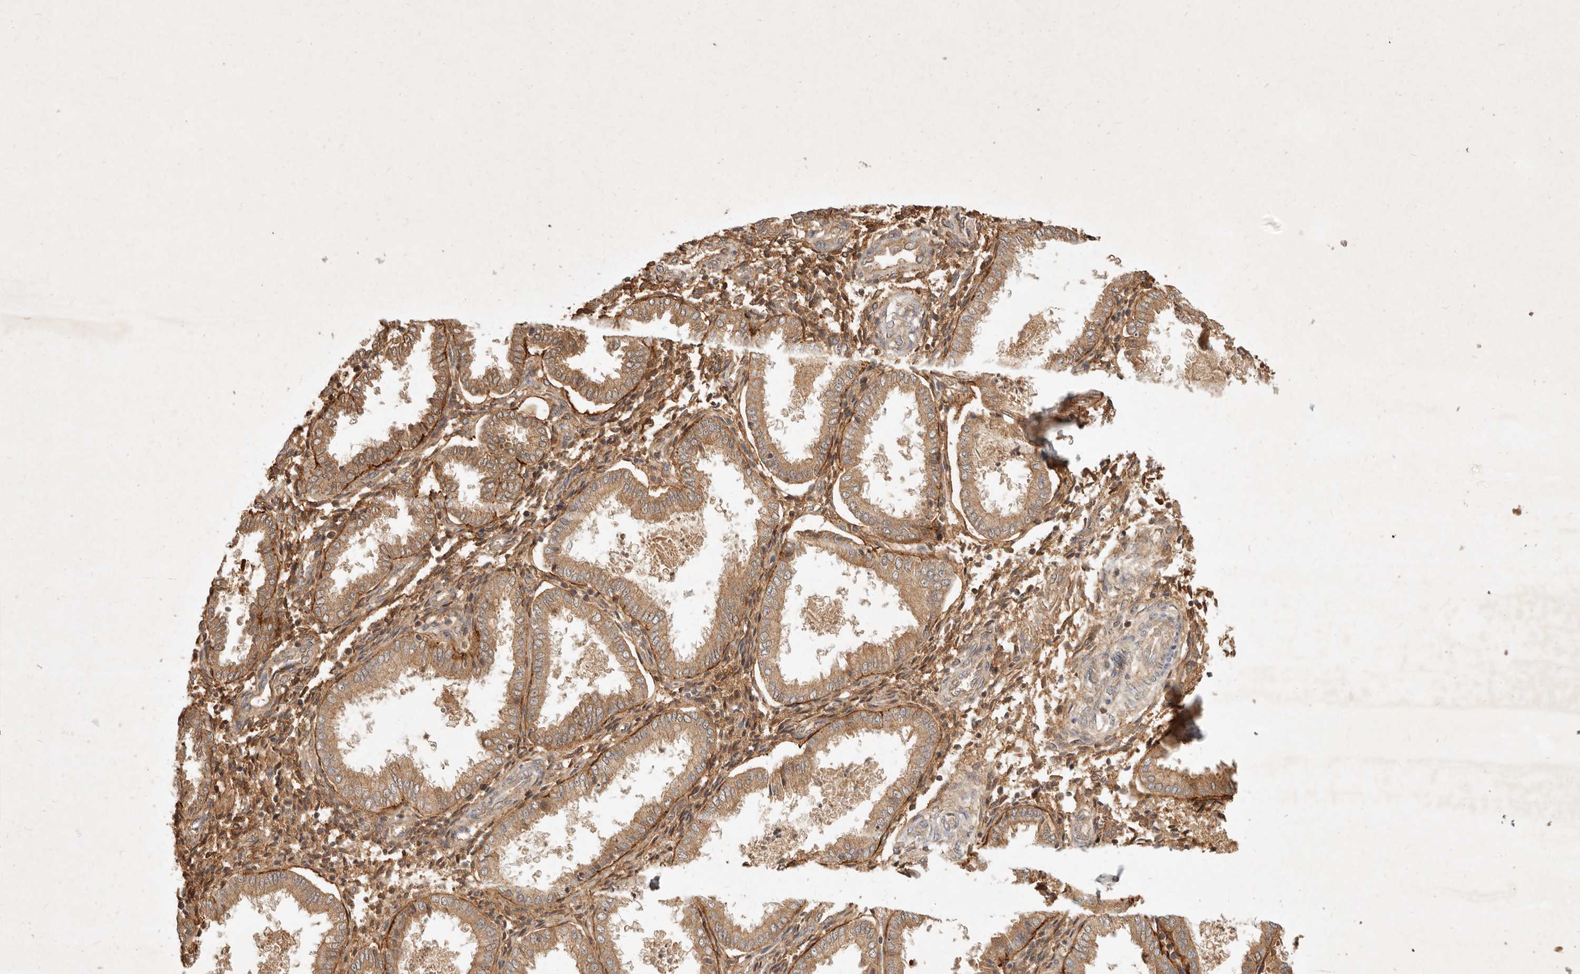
{"staining": {"intensity": "moderate", "quantity": "25%-75%", "location": "cytoplasmic/membranous"}, "tissue": "endometrium", "cell_type": "Cells in endometrial stroma", "image_type": "normal", "snomed": [{"axis": "morphology", "description": "Normal tissue, NOS"}, {"axis": "topography", "description": "Endometrium"}], "caption": "Immunohistochemistry (IHC) staining of normal endometrium, which exhibits medium levels of moderate cytoplasmic/membranous staining in approximately 25%-75% of cells in endometrial stroma indicating moderate cytoplasmic/membranous protein expression. The staining was performed using DAB (3,3'-diaminobenzidine) (brown) for protein detection and nuclei were counterstained in hematoxylin (blue).", "gene": "FREM2", "patient": {"sex": "female", "age": 33}}